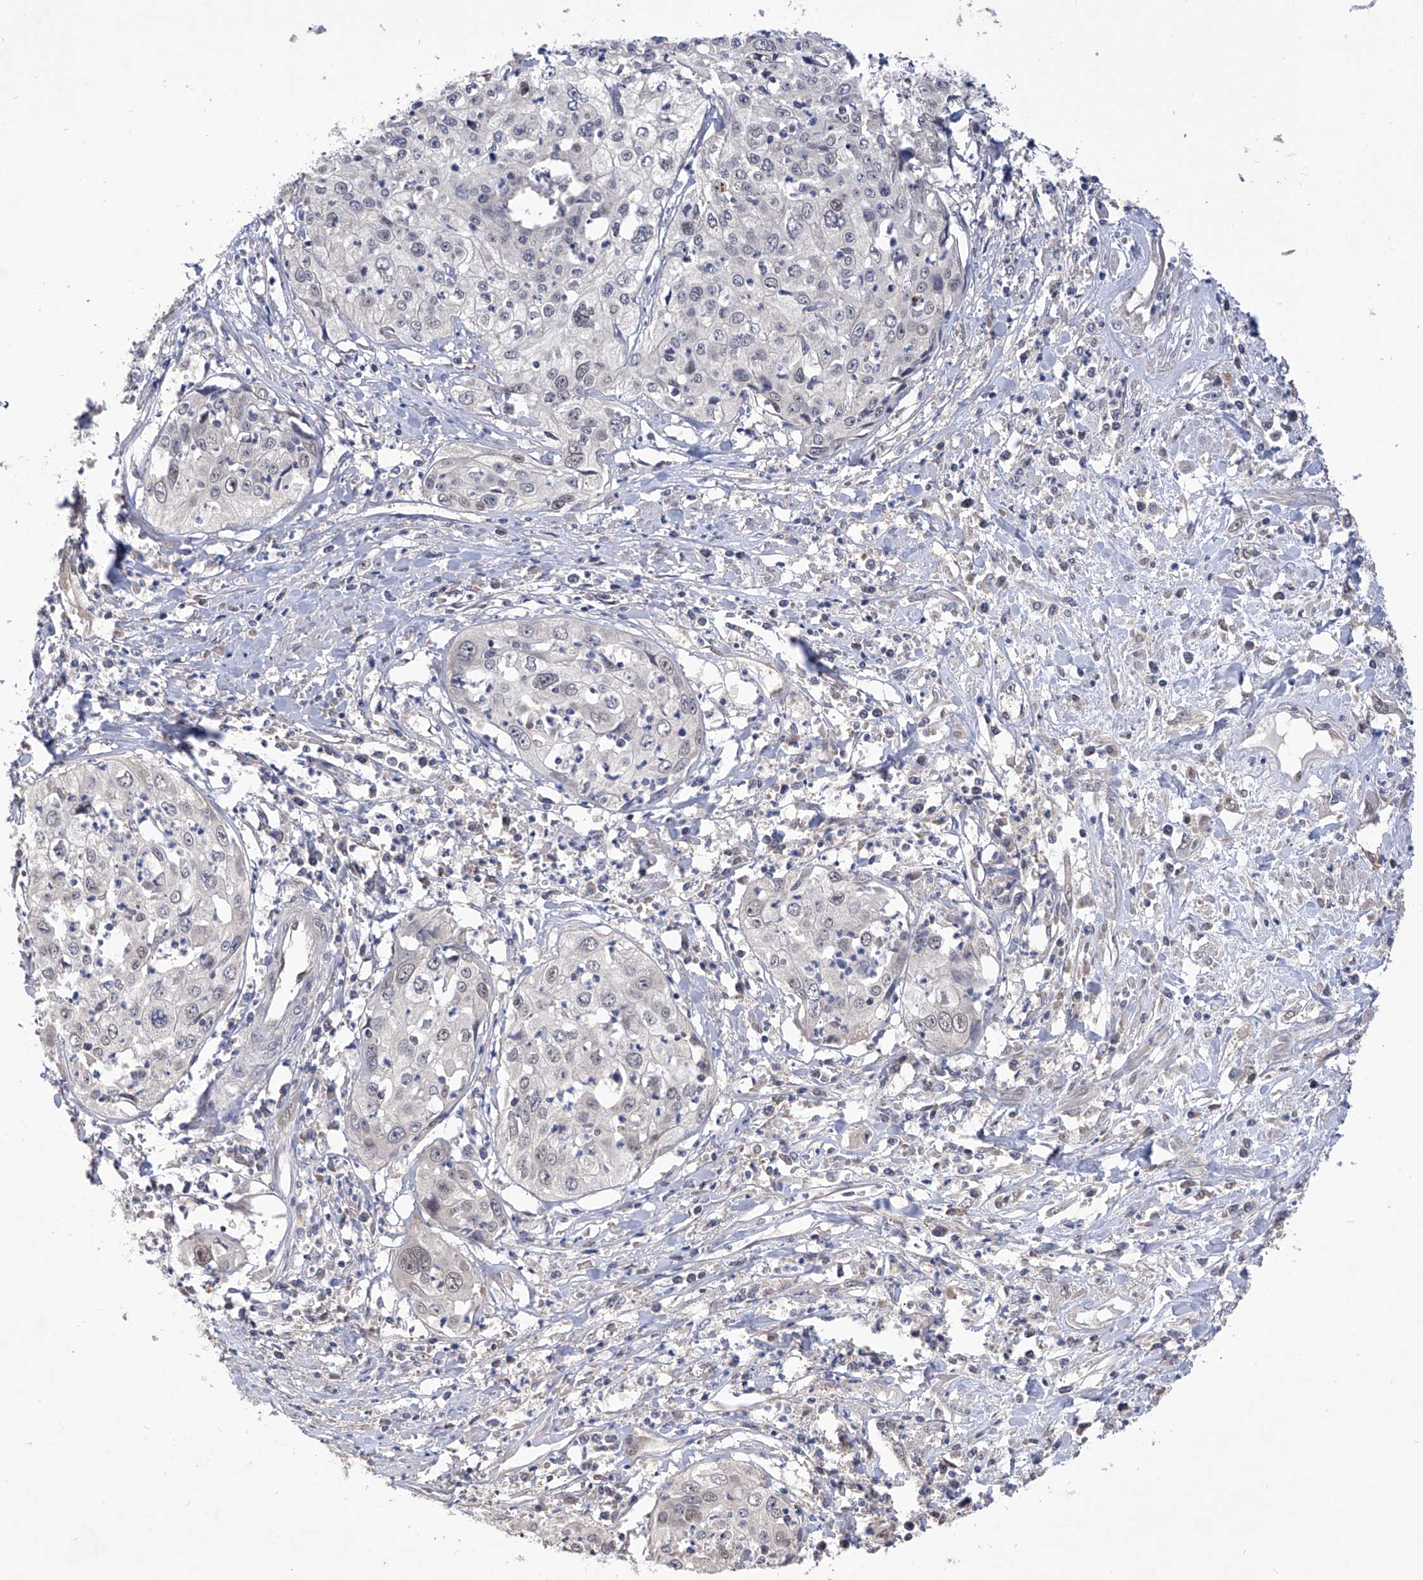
{"staining": {"intensity": "negative", "quantity": "none", "location": "none"}, "tissue": "cervical cancer", "cell_type": "Tumor cells", "image_type": "cancer", "snomed": [{"axis": "morphology", "description": "Squamous cell carcinoma, NOS"}, {"axis": "topography", "description": "Cervix"}], "caption": "IHC of human squamous cell carcinoma (cervical) demonstrates no positivity in tumor cells. (Stains: DAB (3,3'-diaminobenzidine) immunohistochemistry with hematoxylin counter stain, Microscopy: brightfield microscopy at high magnification).", "gene": "USP45", "patient": {"sex": "female", "age": 31}}